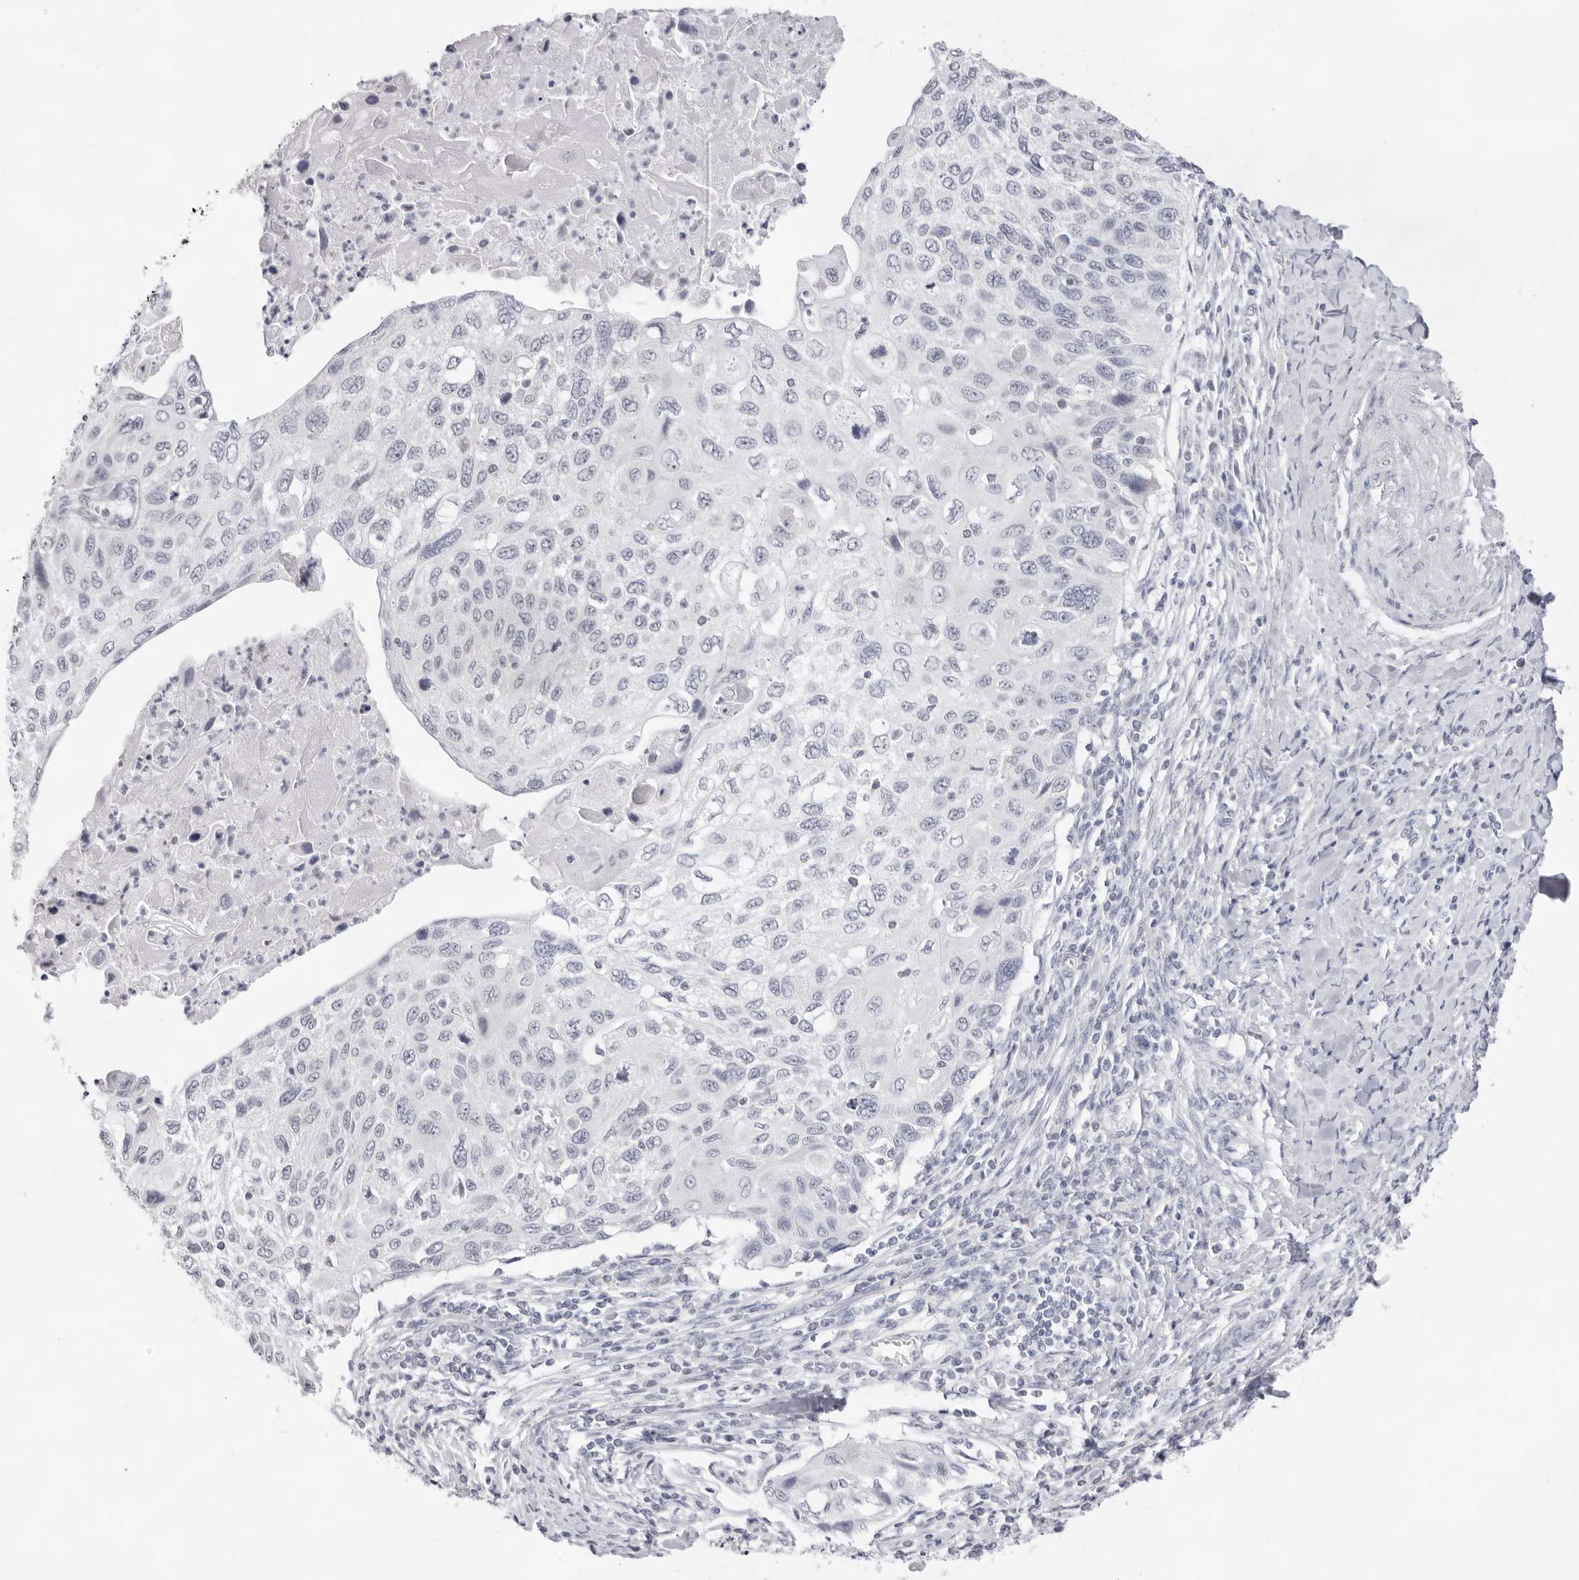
{"staining": {"intensity": "negative", "quantity": "none", "location": "none"}, "tissue": "cervical cancer", "cell_type": "Tumor cells", "image_type": "cancer", "snomed": [{"axis": "morphology", "description": "Squamous cell carcinoma, NOS"}, {"axis": "topography", "description": "Cervix"}], "caption": "Immunohistochemistry (IHC) photomicrograph of neoplastic tissue: cervical squamous cell carcinoma stained with DAB exhibits no significant protein expression in tumor cells.", "gene": "FDPS", "patient": {"sex": "female", "age": 70}}